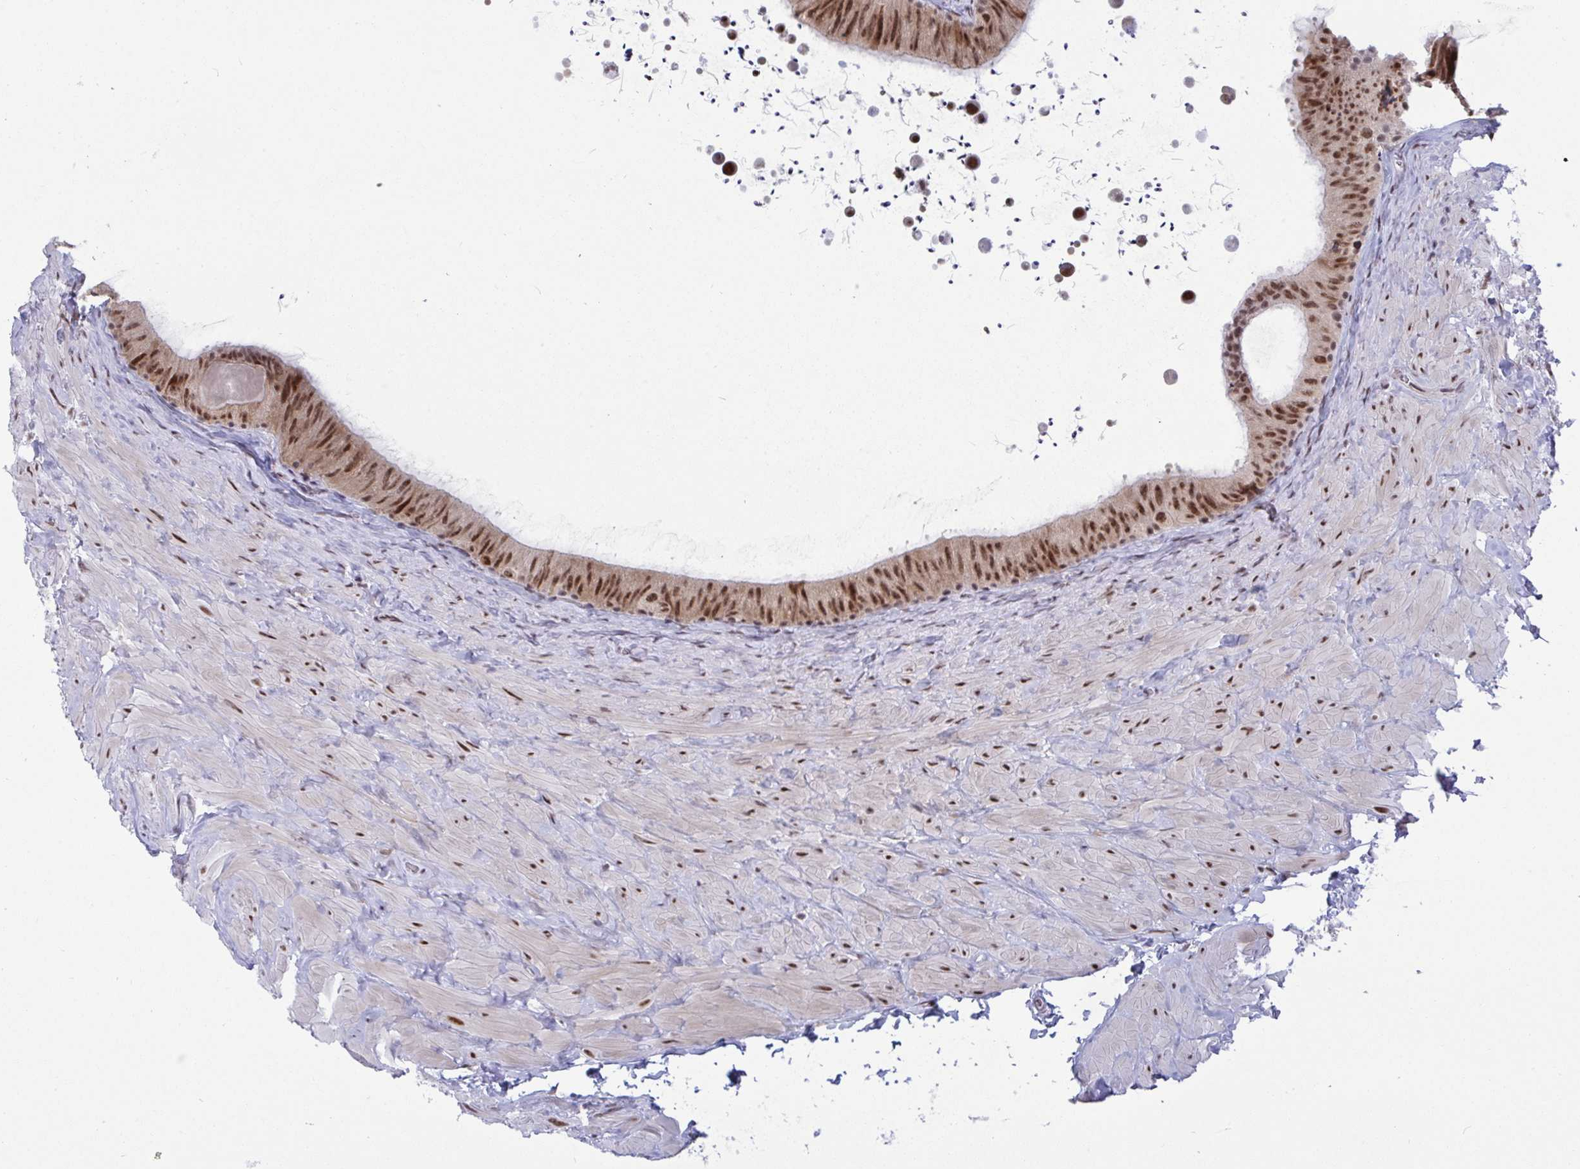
{"staining": {"intensity": "moderate", "quantity": ">75%", "location": "nuclear"}, "tissue": "epididymis", "cell_type": "Glandular cells", "image_type": "normal", "snomed": [{"axis": "morphology", "description": "Normal tissue, NOS"}, {"axis": "topography", "description": "Epididymis, spermatic cord, NOS"}, {"axis": "topography", "description": "Epididymis"}], "caption": "Immunohistochemical staining of unremarkable human epididymis demonstrates medium levels of moderate nuclear positivity in approximately >75% of glandular cells.", "gene": "WBP11", "patient": {"sex": "male", "age": 31}}